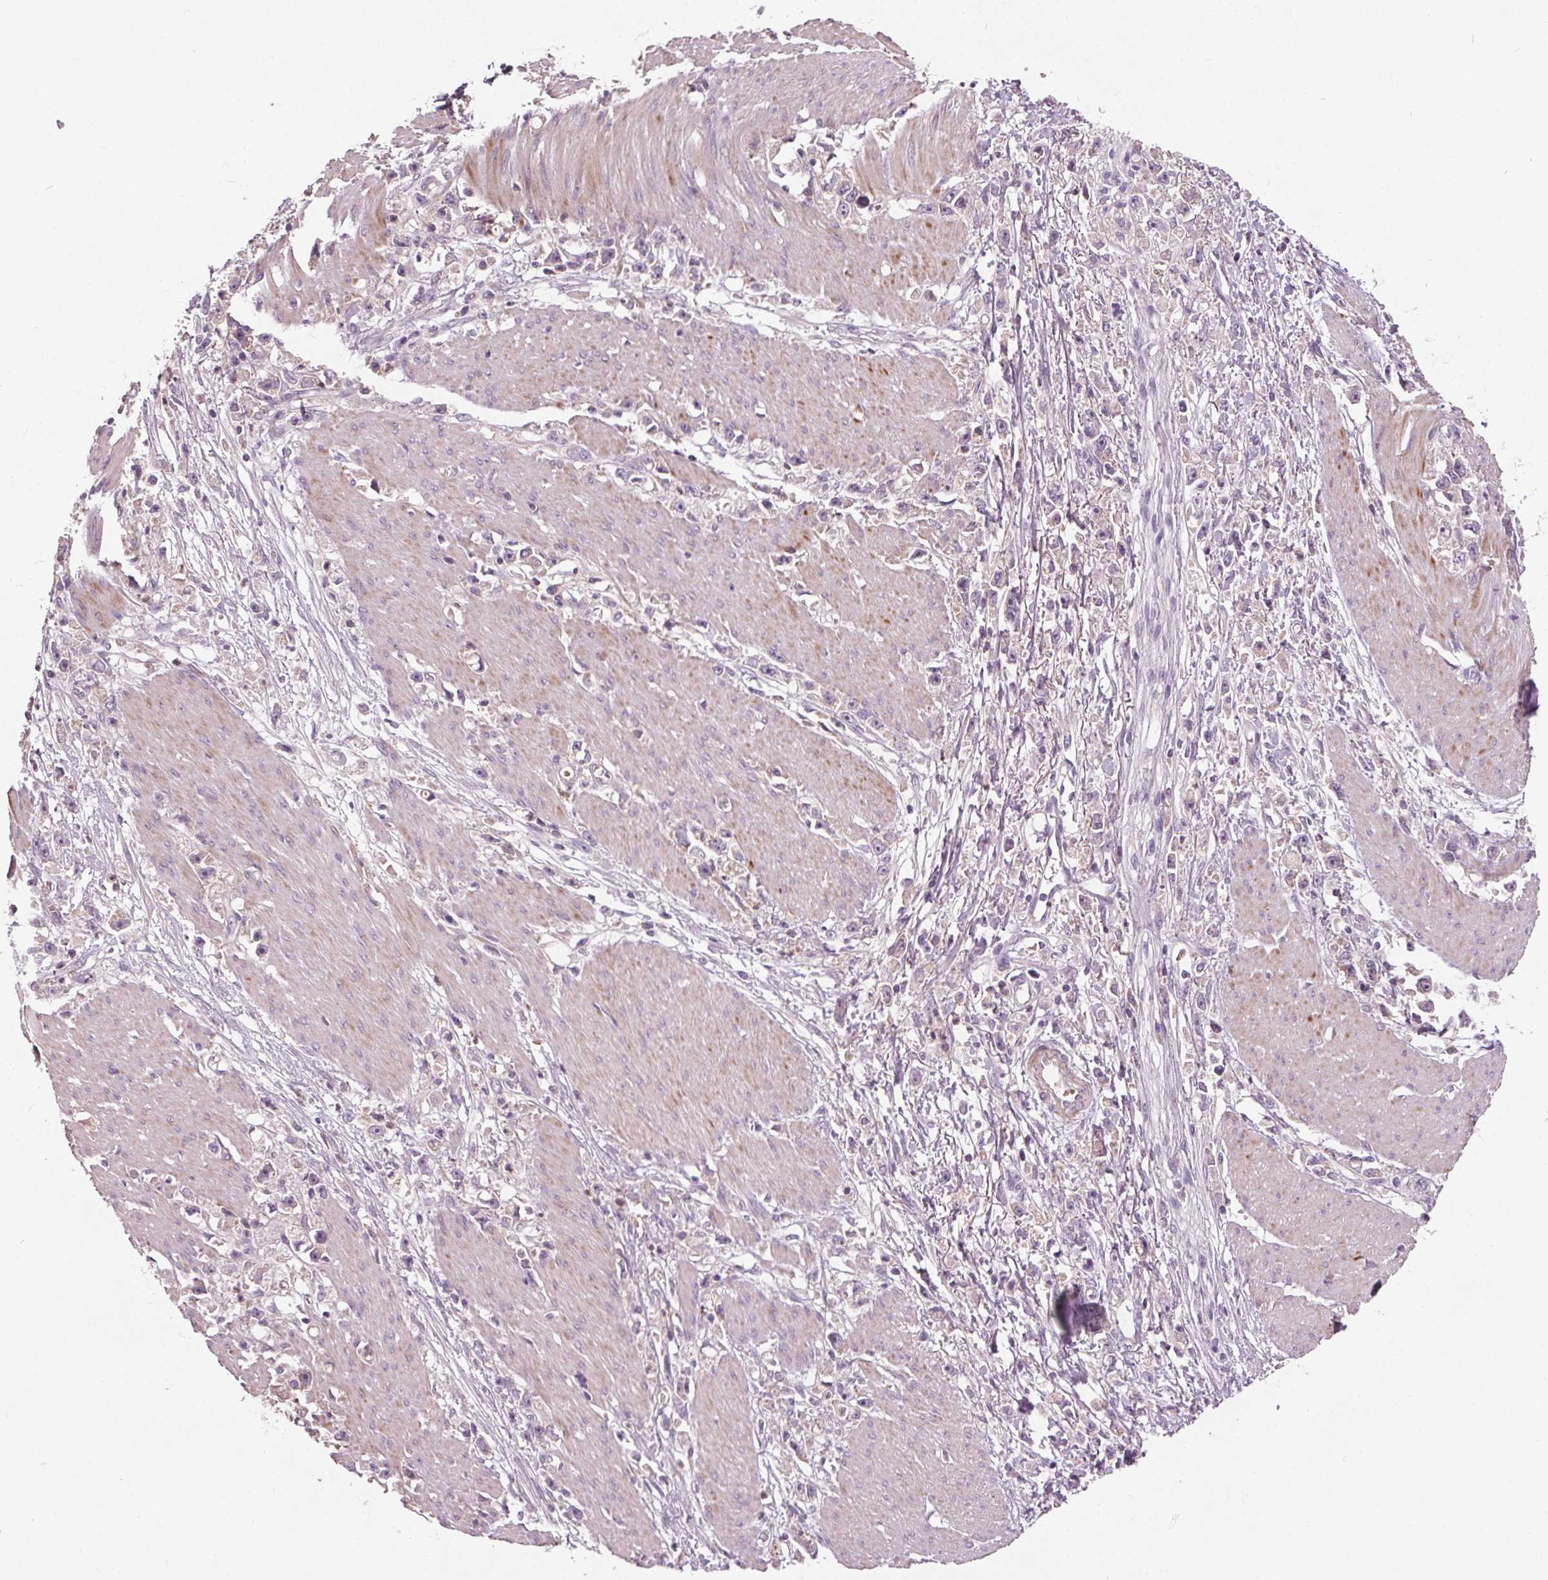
{"staining": {"intensity": "negative", "quantity": "none", "location": "none"}, "tissue": "stomach cancer", "cell_type": "Tumor cells", "image_type": "cancer", "snomed": [{"axis": "morphology", "description": "Adenocarcinoma, NOS"}, {"axis": "topography", "description": "Stomach"}], "caption": "The immunohistochemistry (IHC) image has no significant positivity in tumor cells of stomach cancer tissue.", "gene": "PDGFD", "patient": {"sex": "female", "age": 59}}